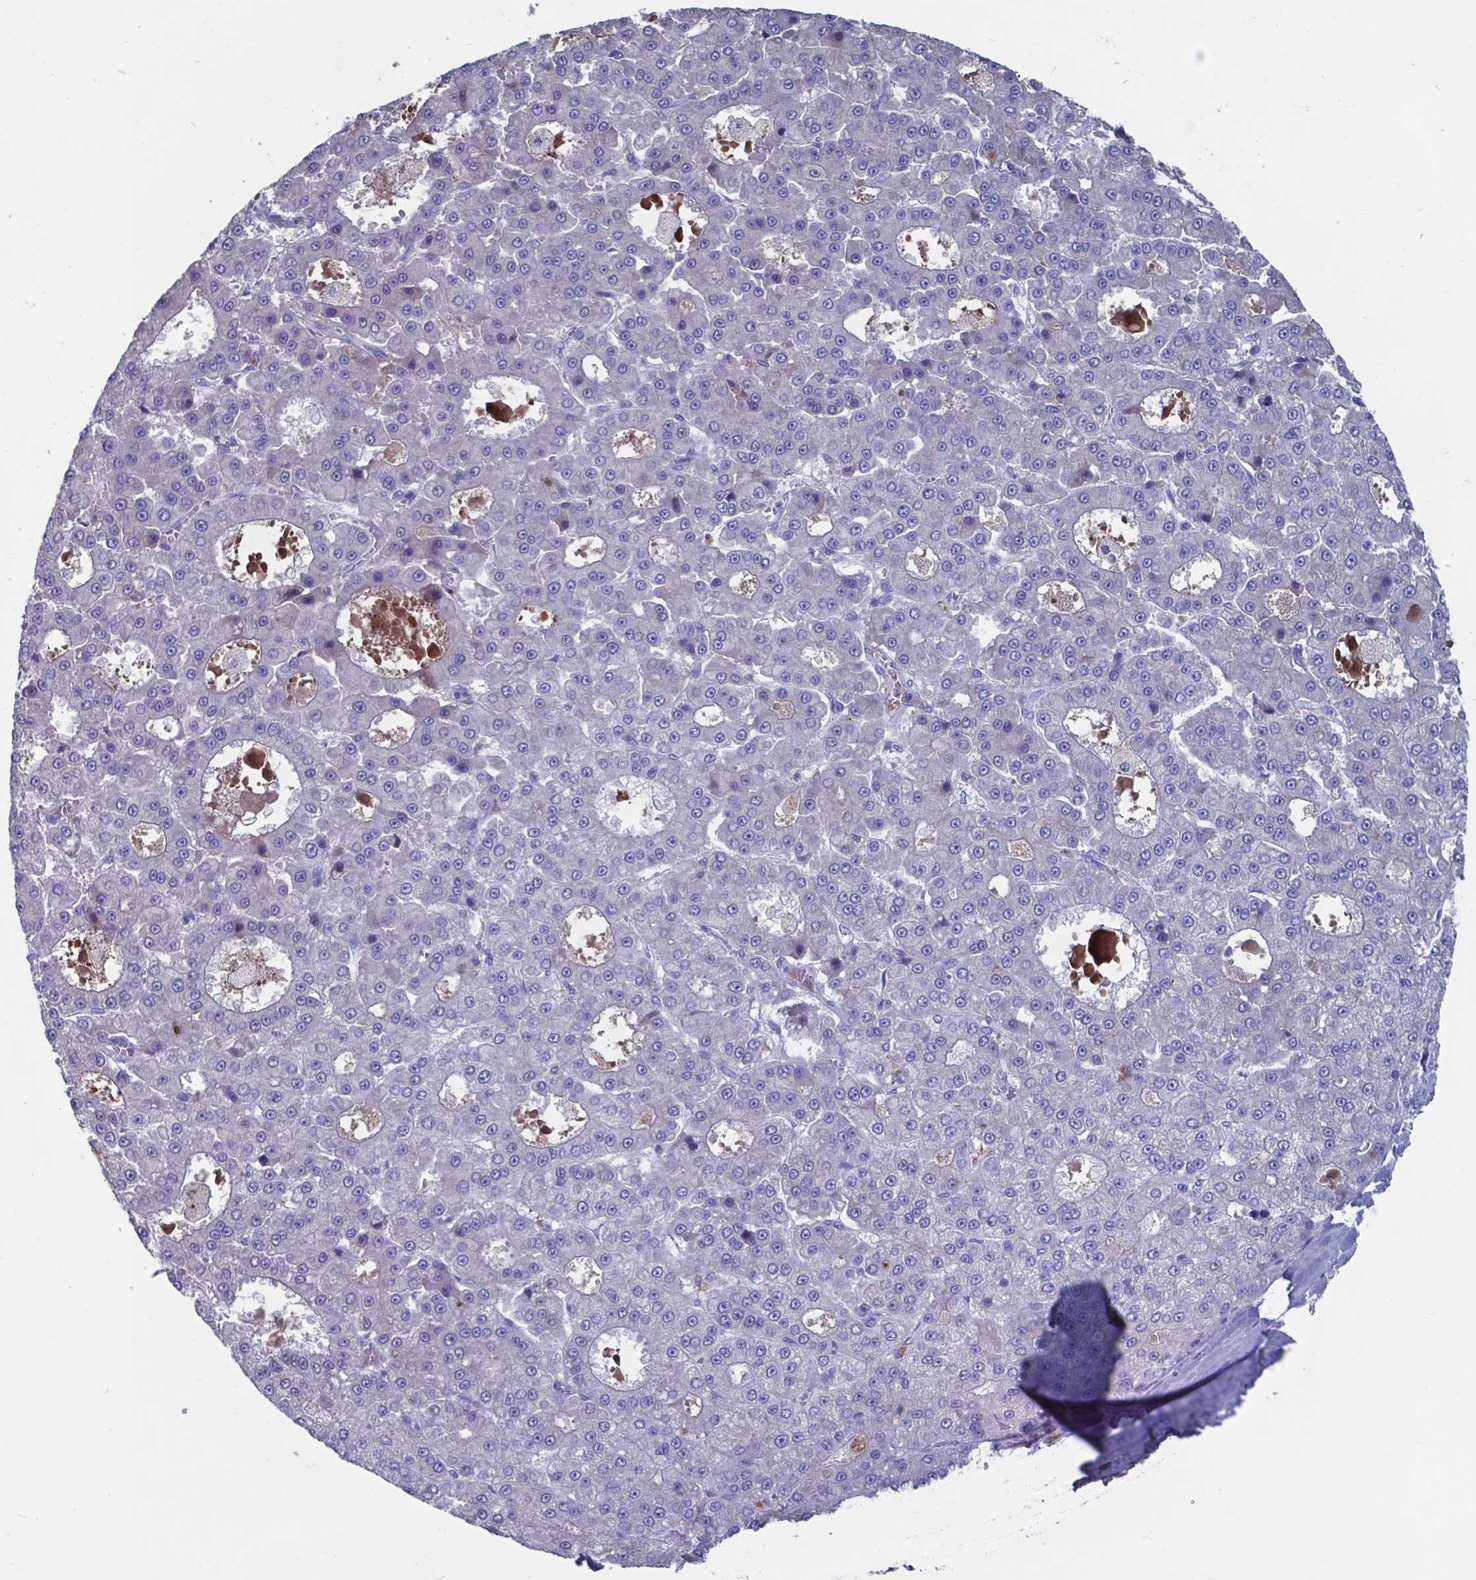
{"staining": {"intensity": "negative", "quantity": "none", "location": "none"}, "tissue": "liver cancer", "cell_type": "Tumor cells", "image_type": "cancer", "snomed": [{"axis": "morphology", "description": "Carcinoma, Hepatocellular, NOS"}, {"axis": "topography", "description": "Liver"}], "caption": "The image reveals no staining of tumor cells in liver hepatocellular carcinoma. The staining is performed using DAB brown chromogen with nuclei counter-stained in using hematoxylin.", "gene": "TTR", "patient": {"sex": "male", "age": 70}}